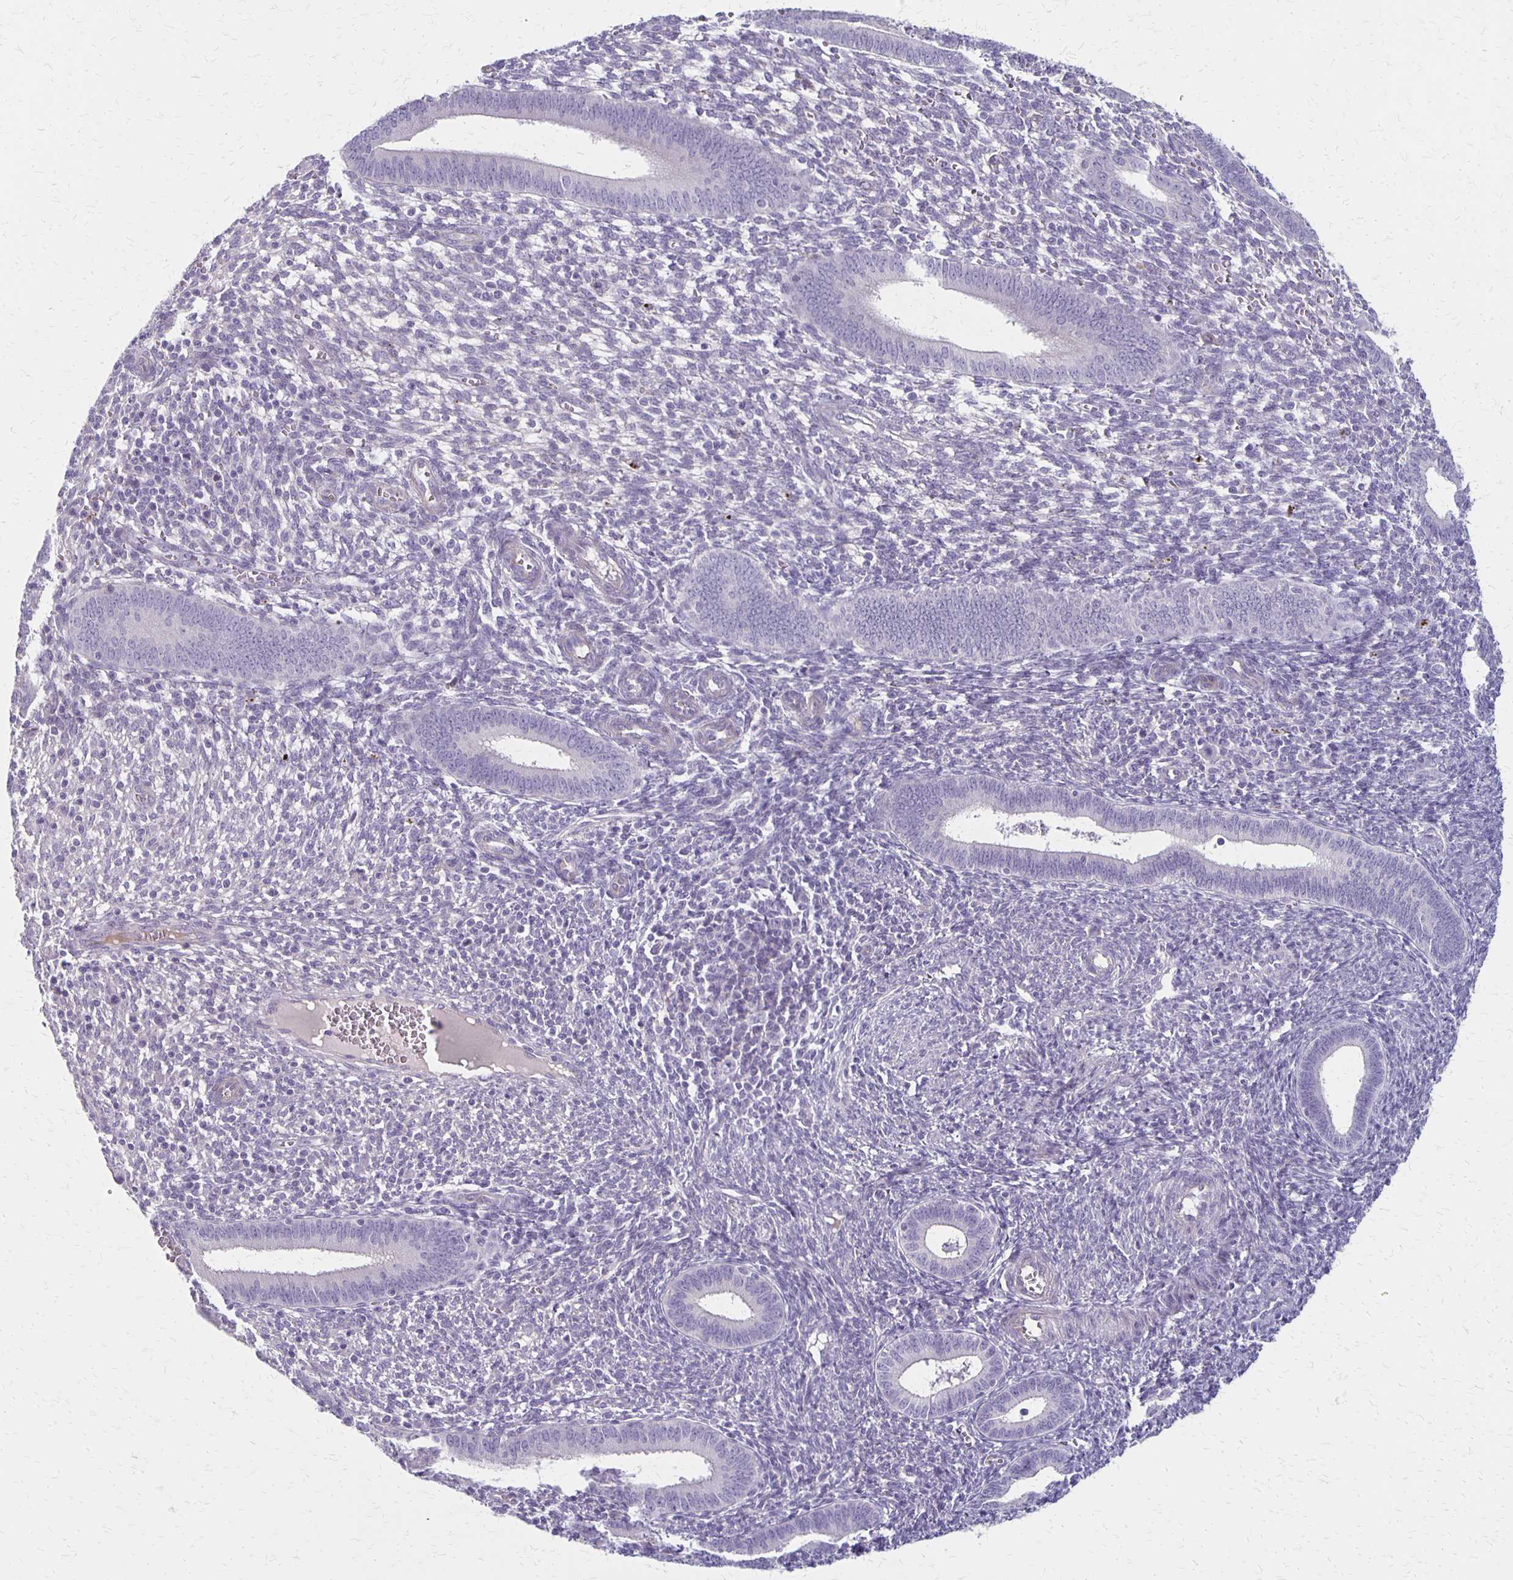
{"staining": {"intensity": "negative", "quantity": "none", "location": "none"}, "tissue": "endometrium", "cell_type": "Cells in endometrial stroma", "image_type": "normal", "snomed": [{"axis": "morphology", "description": "Normal tissue, NOS"}, {"axis": "topography", "description": "Endometrium"}], "caption": "Immunohistochemistry (IHC) photomicrograph of benign endometrium: endometrium stained with DAB reveals no significant protein positivity in cells in endometrial stroma.", "gene": "HOMER1", "patient": {"sex": "female", "age": 41}}